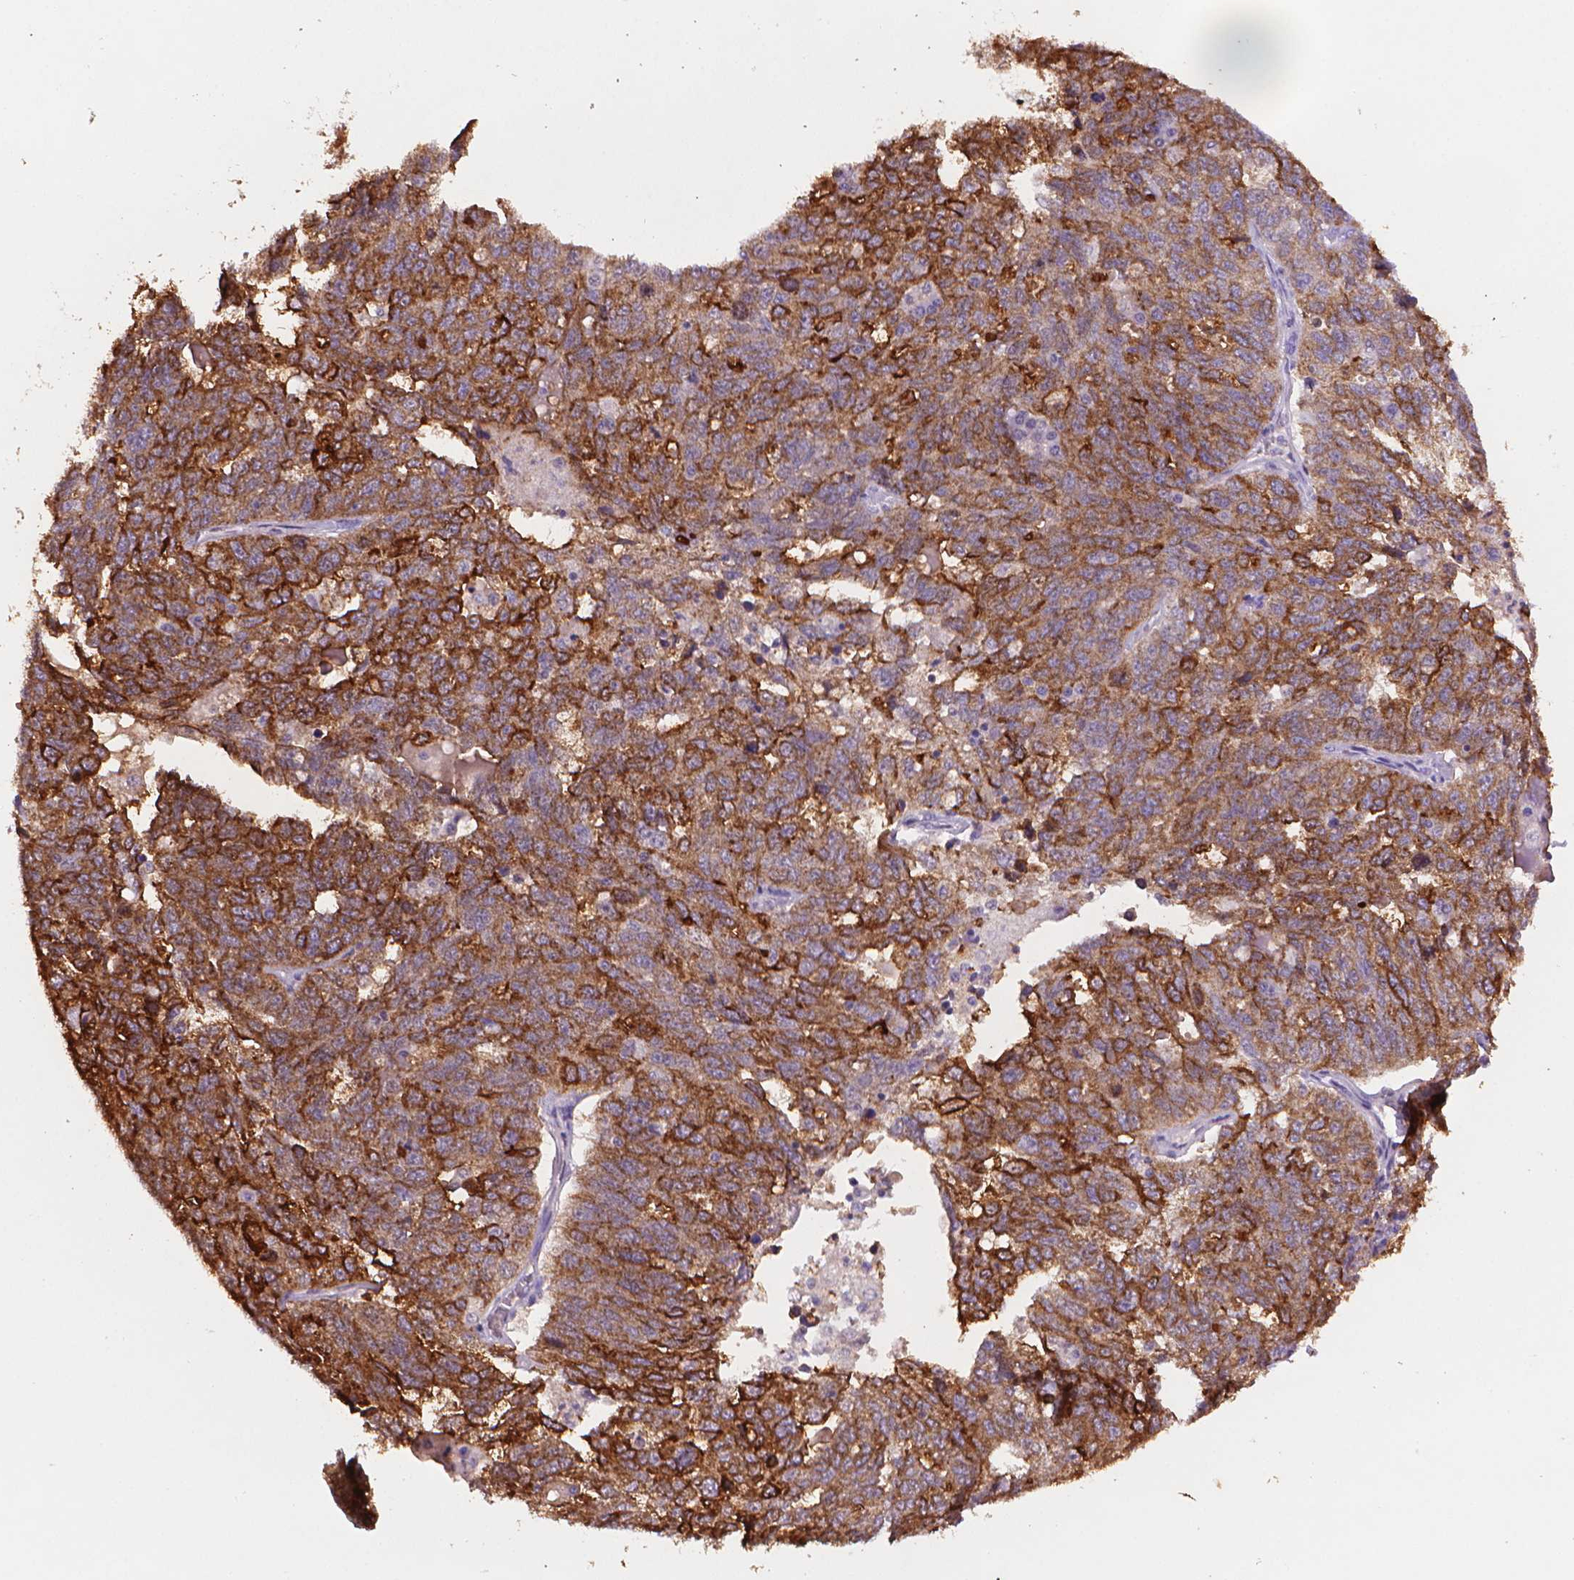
{"staining": {"intensity": "strong", "quantity": ">75%", "location": "cytoplasmic/membranous"}, "tissue": "ovarian cancer", "cell_type": "Tumor cells", "image_type": "cancer", "snomed": [{"axis": "morphology", "description": "Cystadenocarcinoma, serous, NOS"}, {"axis": "topography", "description": "Ovary"}], "caption": "Immunohistochemical staining of human serous cystadenocarcinoma (ovarian) displays strong cytoplasmic/membranous protein staining in about >75% of tumor cells. (DAB = brown stain, brightfield microscopy at high magnification).", "gene": "MUC1", "patient": {"sex": "female", "age": 71}}